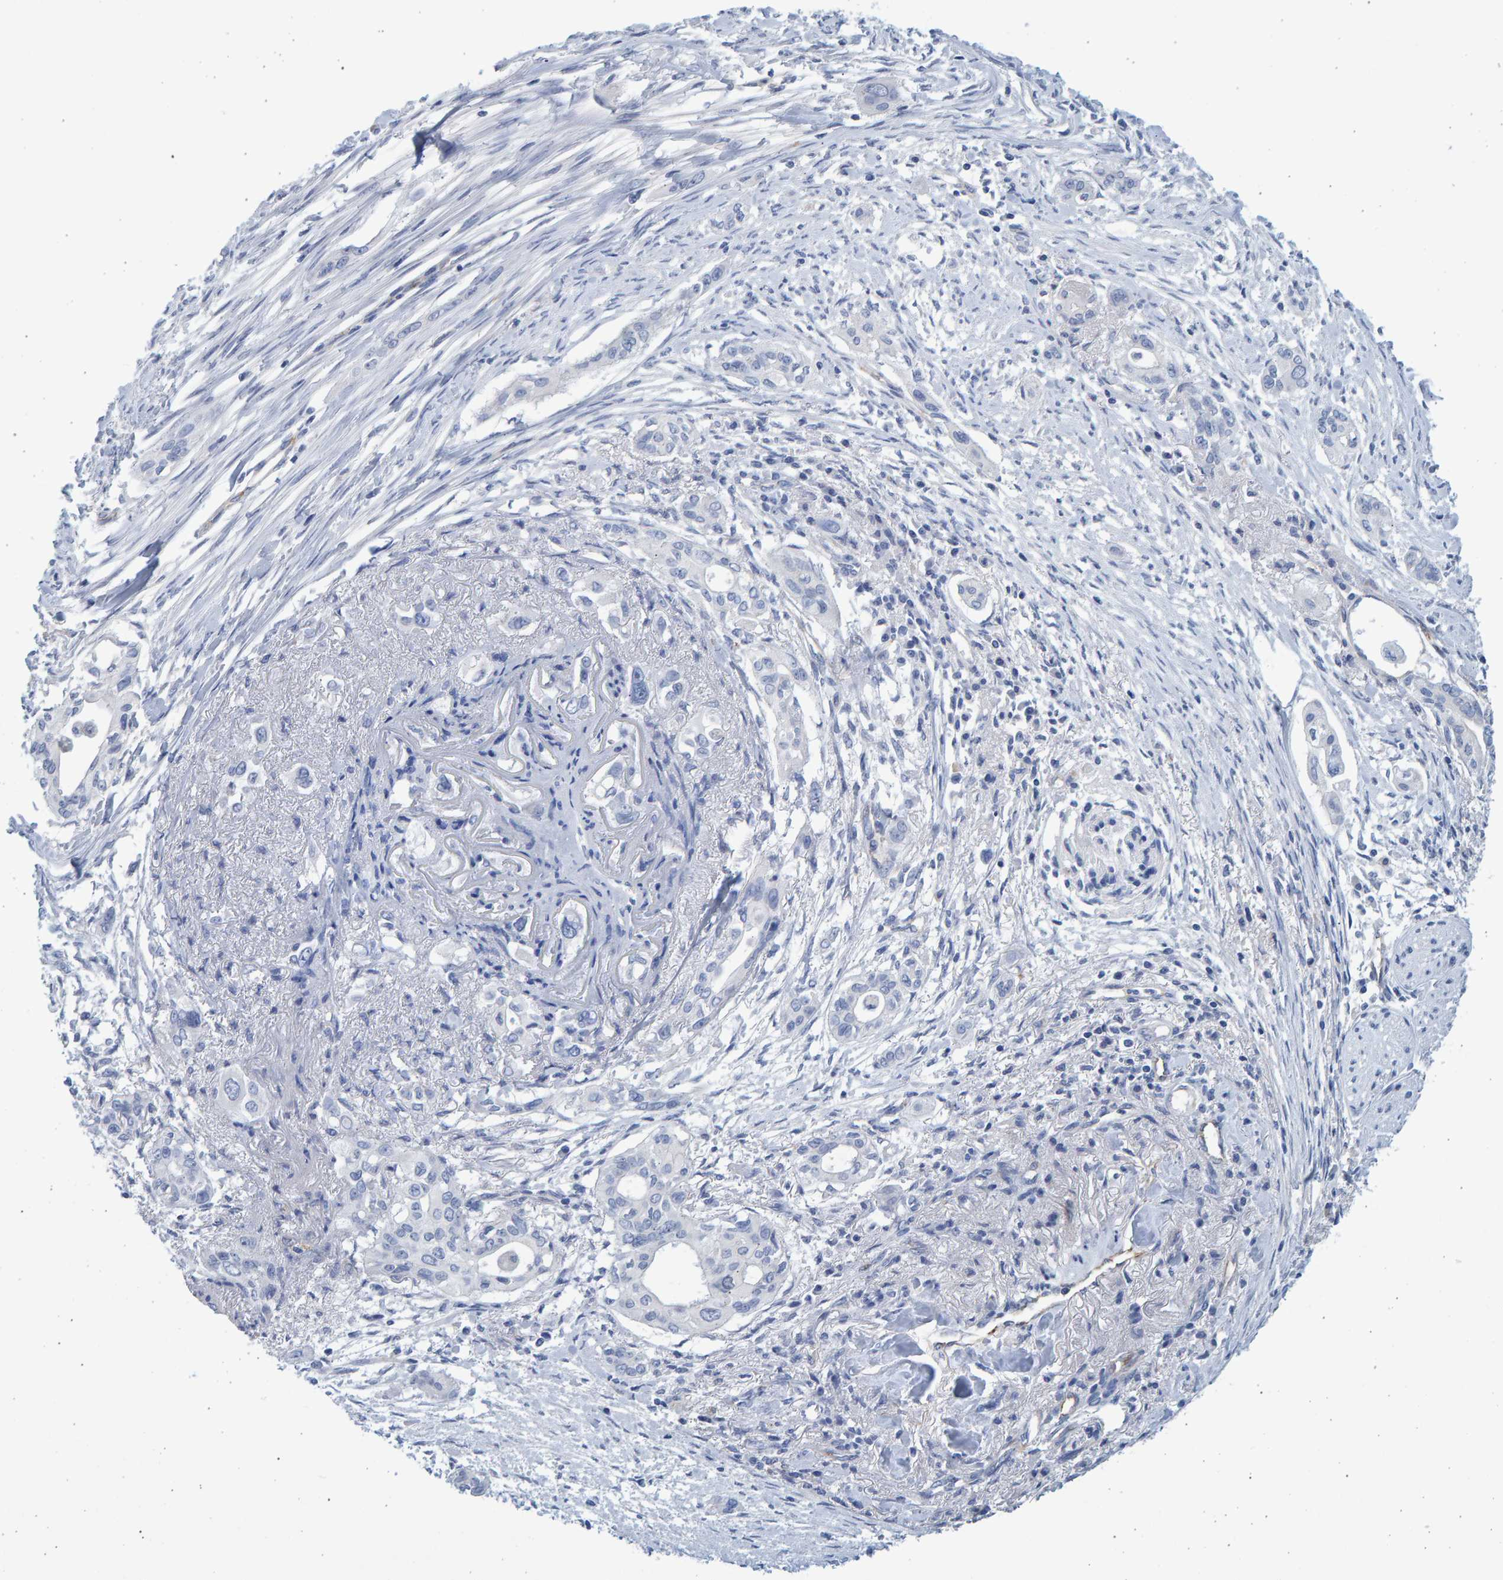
{"staining": {"intensity": "negative", "quantity": "none", "location": "none"}, "tissue": "pancreatic cancer", "cell_type": "Tumor cells", "image_type": "cancer", "snomed": [{"axis": "morphology", "description": "Adenocarcinoma, NOS"}, {"axis": "topography", "description": "Pancreas"}], "caption": "Protein analysis of pancreatic adenocarcinoma reveals no significant expression in tumor cells.", "gene": "SLC34A3", "patient": {"sex": "female", "age": 60}}